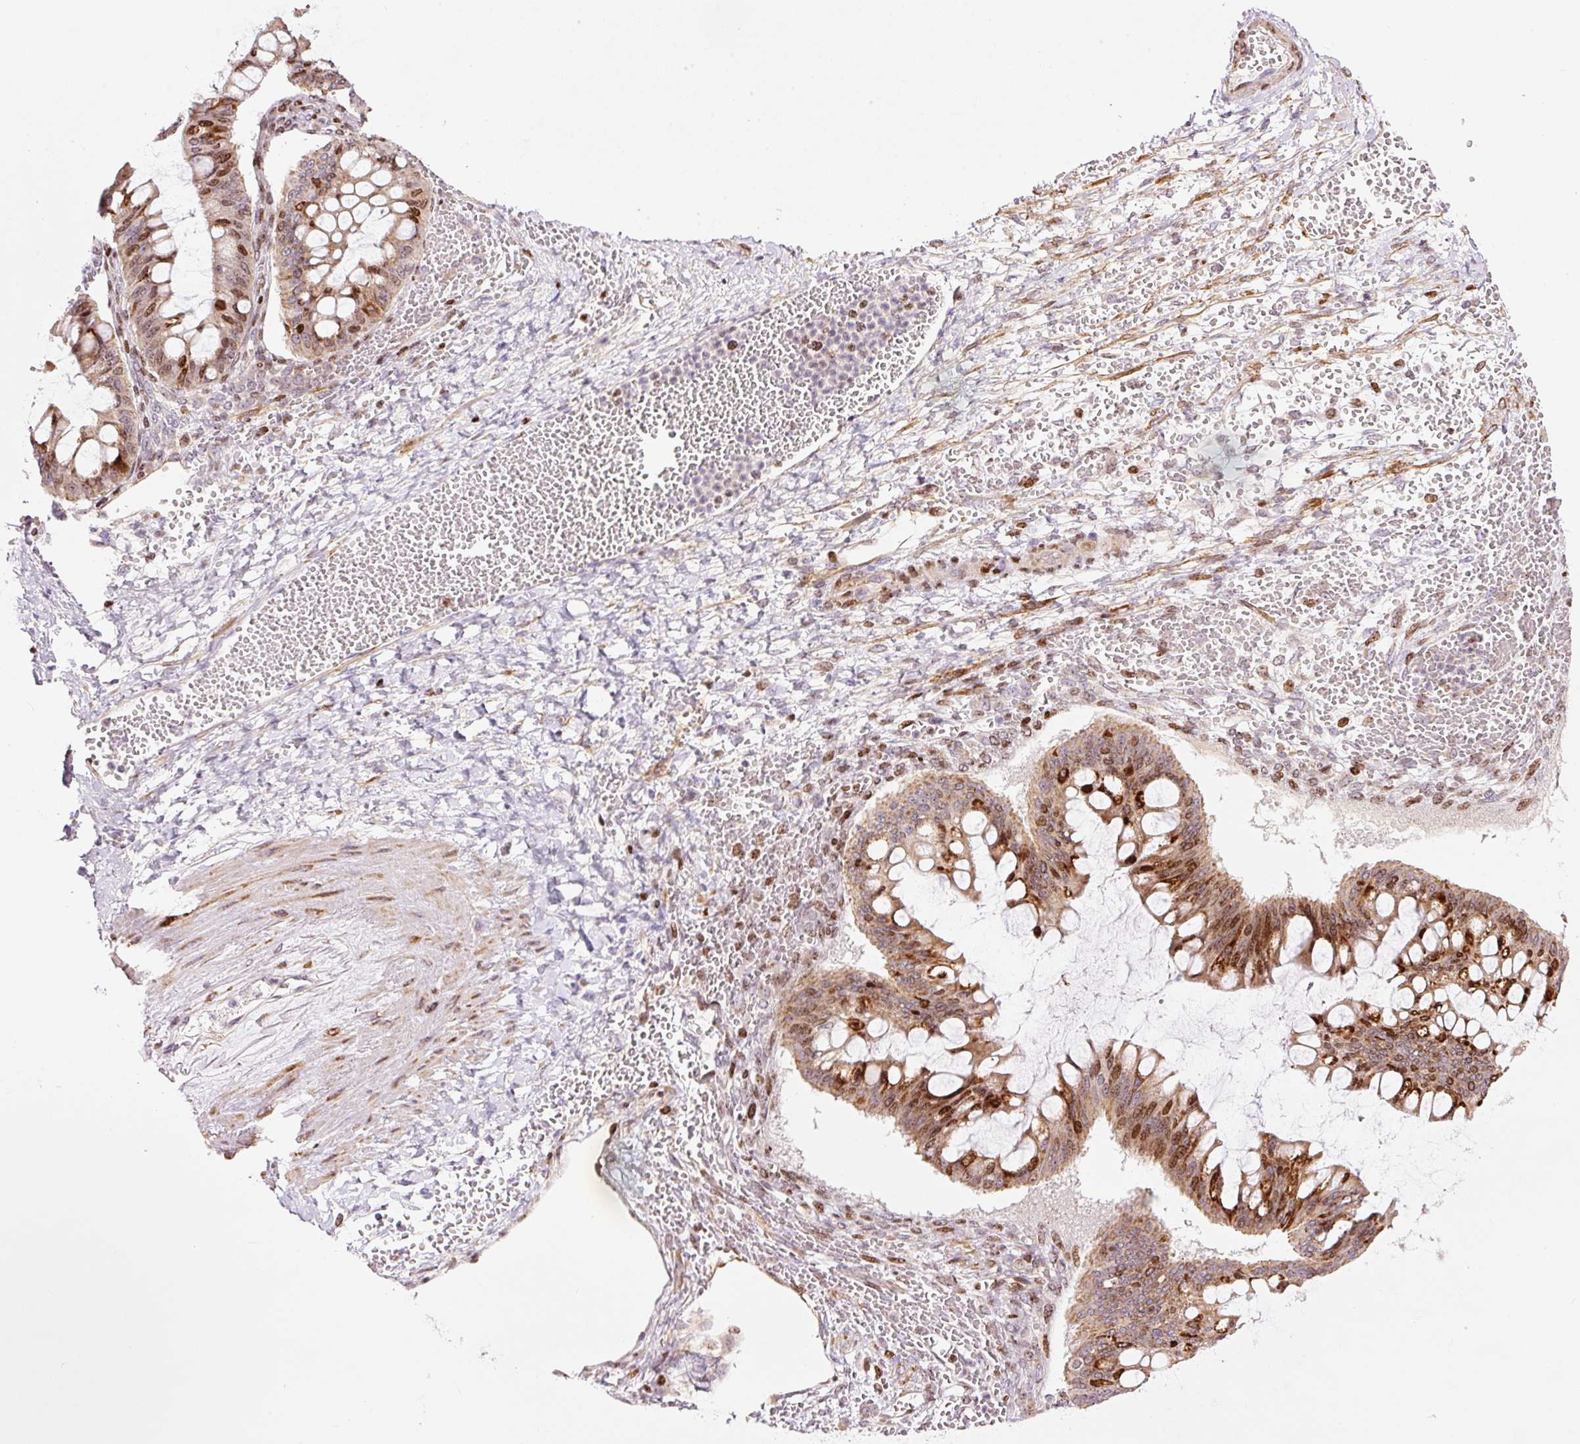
{"staining": {"intensity": "moderate", "quantity": ">75%", "location": "cytoplasmic/membranous,nuclear"}, "tissue": "ovarian cancer", "cell_type": "Tumor cells", "image_type": "cancer", "snomed": [{"axis": "morphology", "description": "Cystadenocarcinoma, mucinous, NOS"}, {"axis": "topography", "description": "Ovary"}], "caption": "Ovarian cancer (mucinous cystadenocarcinoma) stained with IHC displays moderate cytoplasmic/membranous and nuclear staining in about >75% of tumor cells. Nuclei are stained in blue.", "gene": "TMEM8B", "patient": {"sex": "female", "age": 73}}